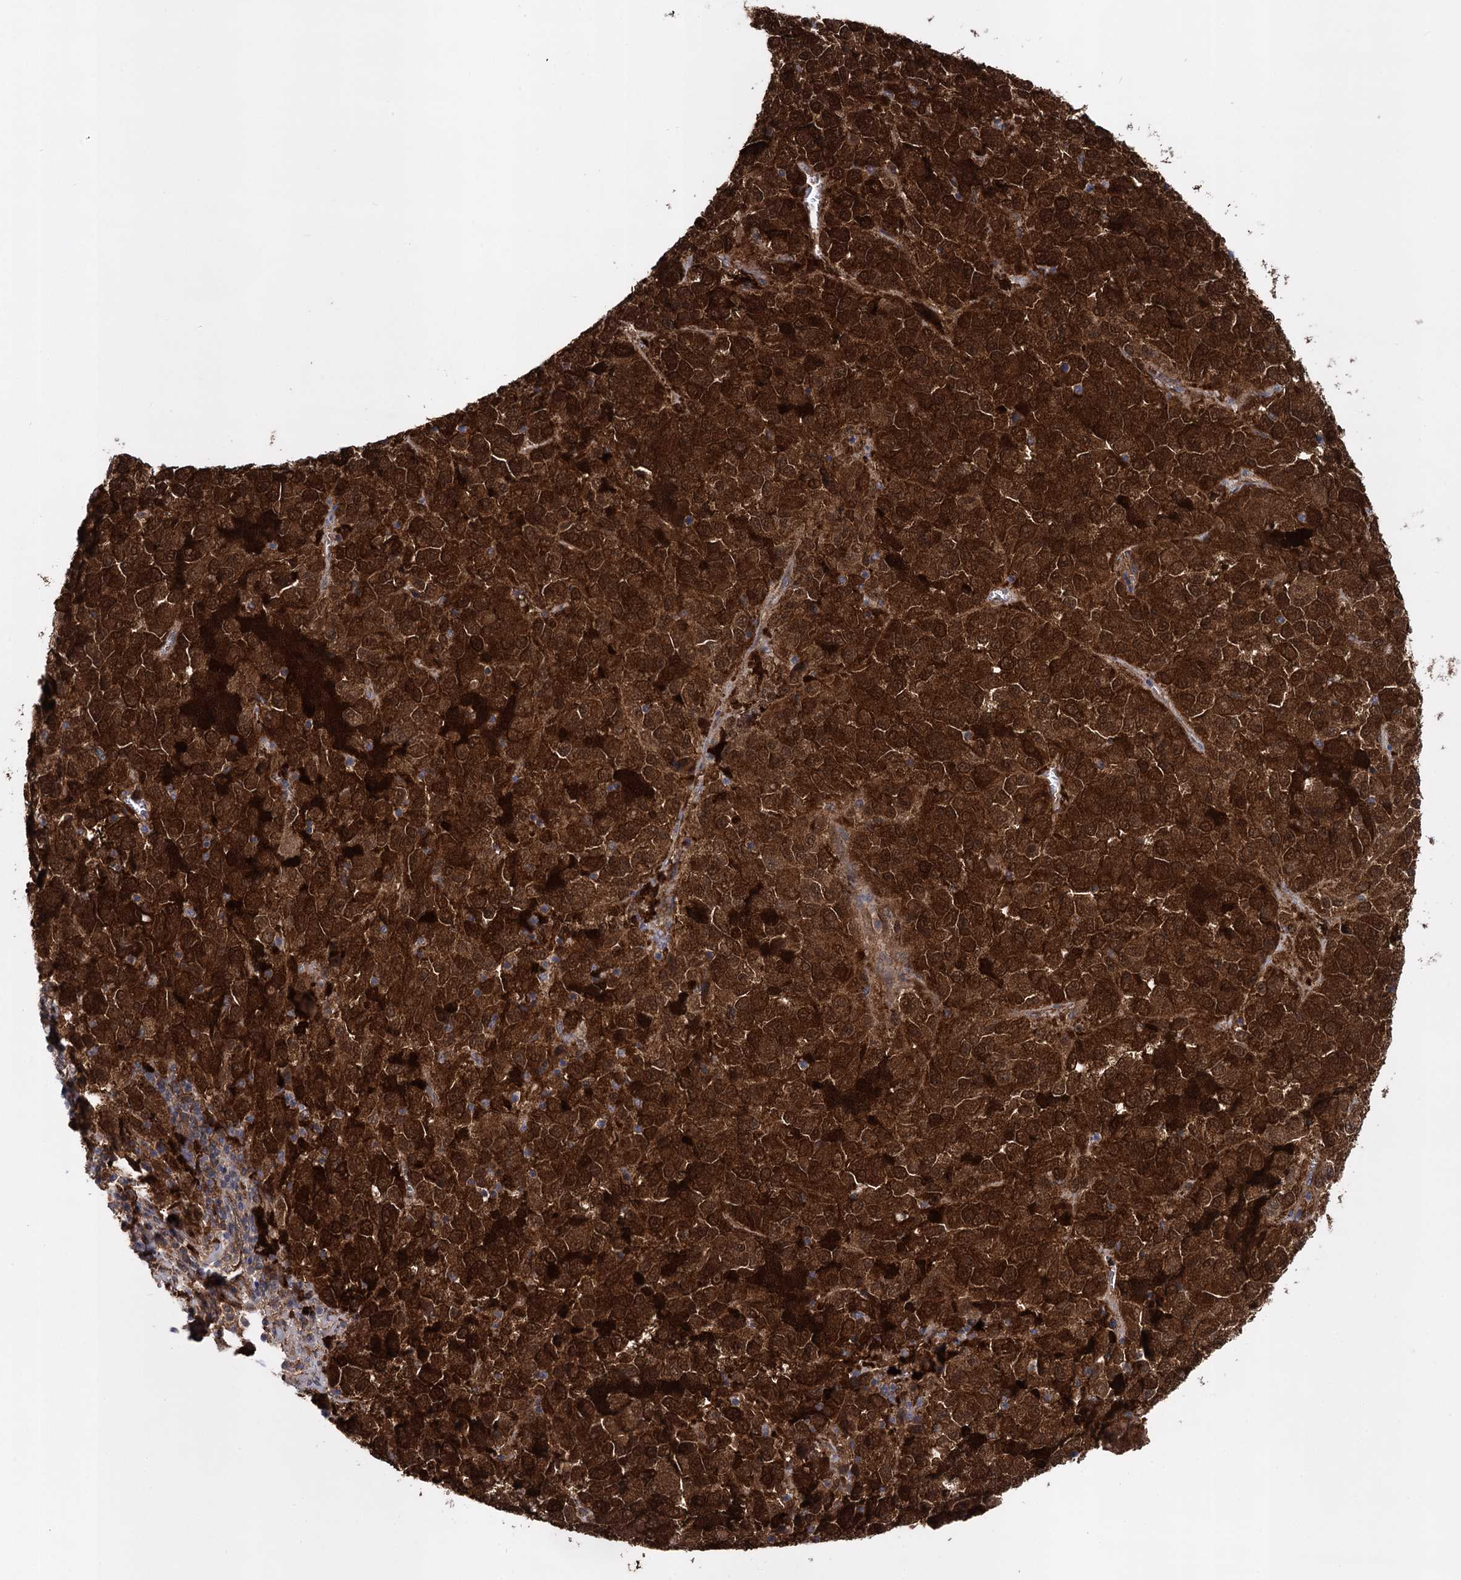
{"staining": {"intensity": "strong", "quantity": ">75%", "location": "cytoplasmic/membranous,nuclear"}, "tissue": "melanoma", "cell_type": "Tumor cells", "image_type": "cancer", "snomed": [{"axis": "morphology", "description": "Malignant melanoma, Metastatic site"}, {"axis": "topography", "description": "Lung"}], "caption": "A histopathology image showing strong cytoplasmic/membranous and nuclear expression in approximately >75% of tumor cells in melanoma, as visualized by brown immunohistochemical staining.", "gene": "GLO1", "patient": {"sex": "male", "age": 64}}